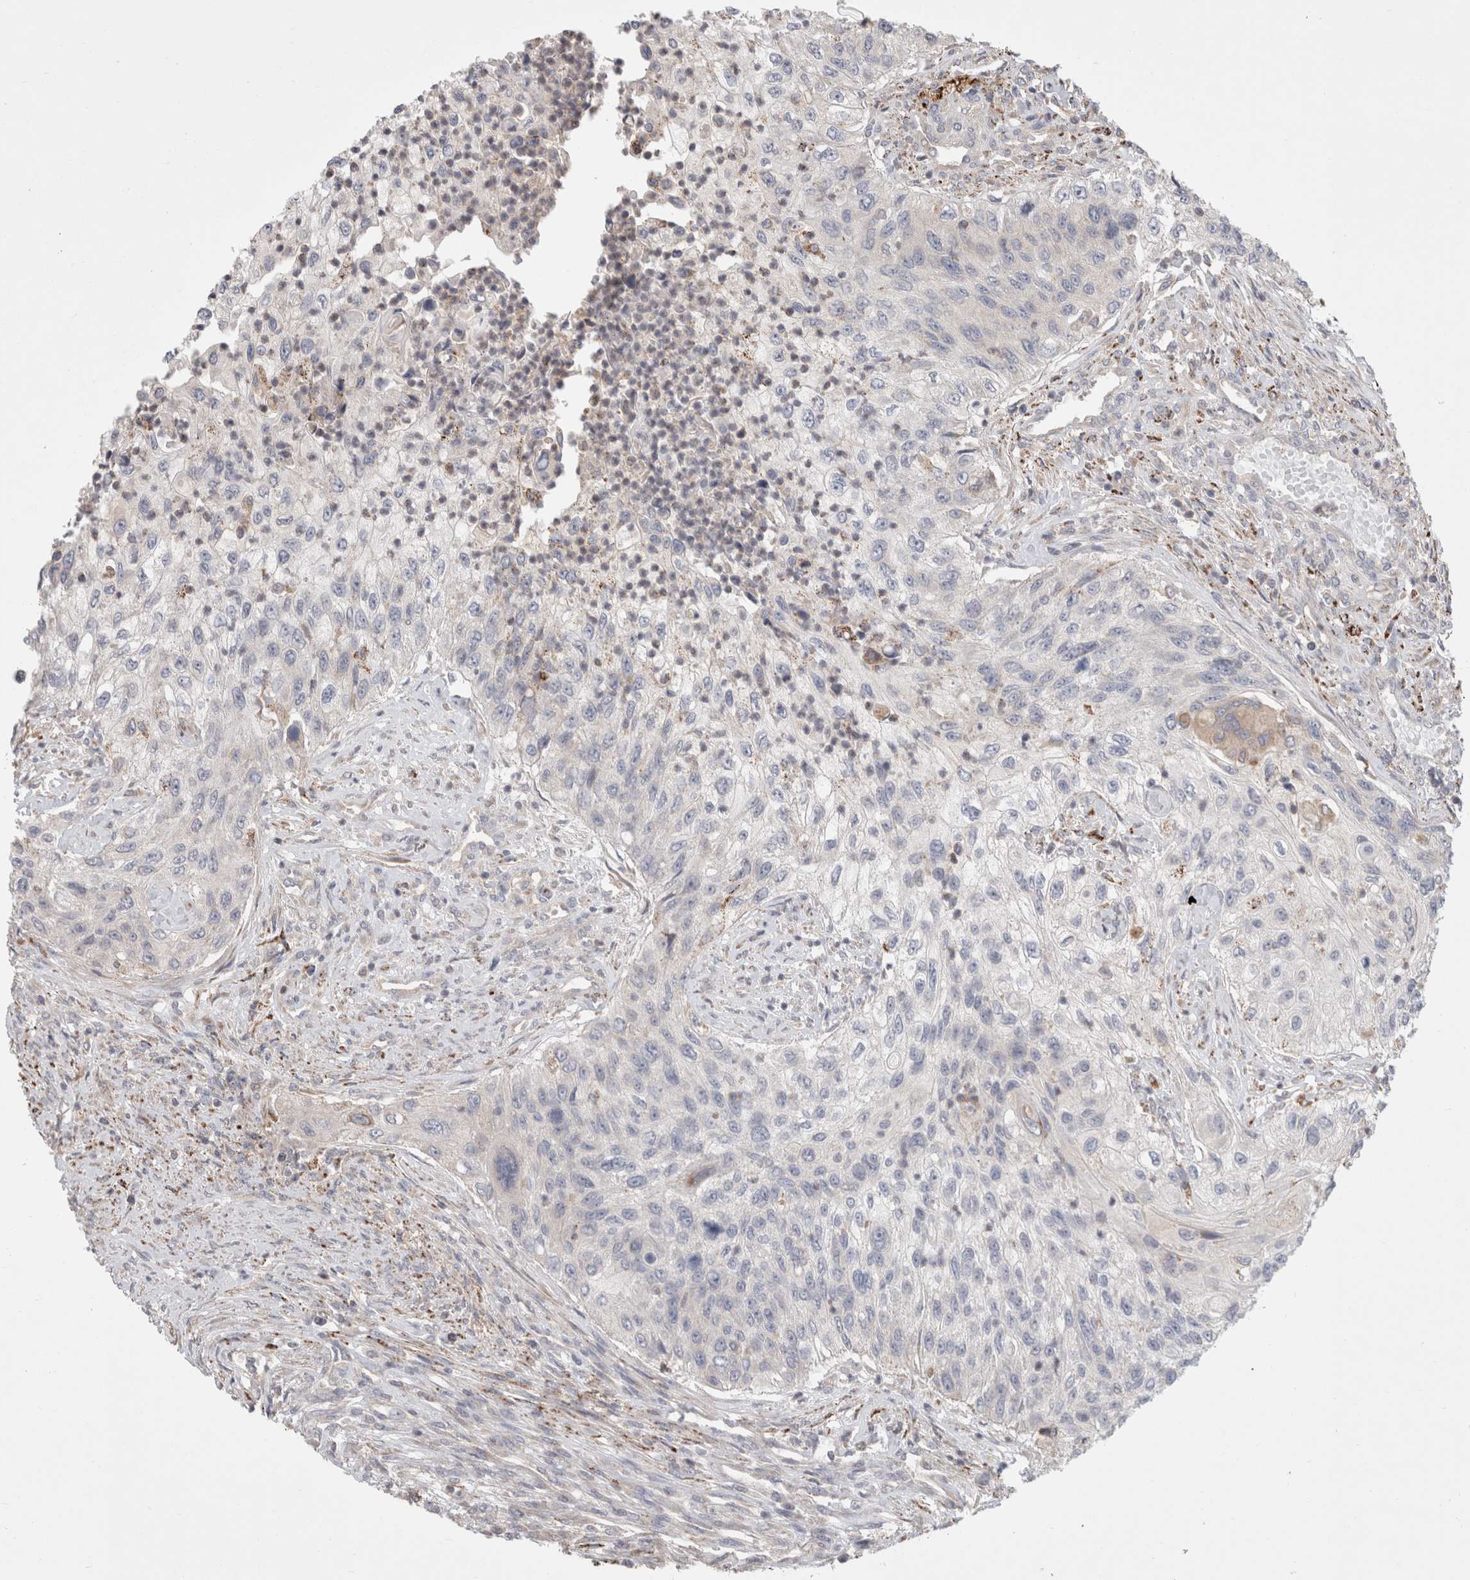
{"staining": {"intensity": "negative", "quantity": "none", "location": "none"}, "tissue": "urothelial cancer", "cell_type": "Tumor cells", "image_type": "cancer", "snomed": [{"axis": "morphology", "description": "Urothelial carcinoma, High grade"}, {"axis": "topography", "description": "Urinary bladder"}], "caption": "Micrograph shows no significant protein staining in tumor cells of urothelial cancer.", "gene": "HROB", "patient": {"sex": "female", "age": 60}}